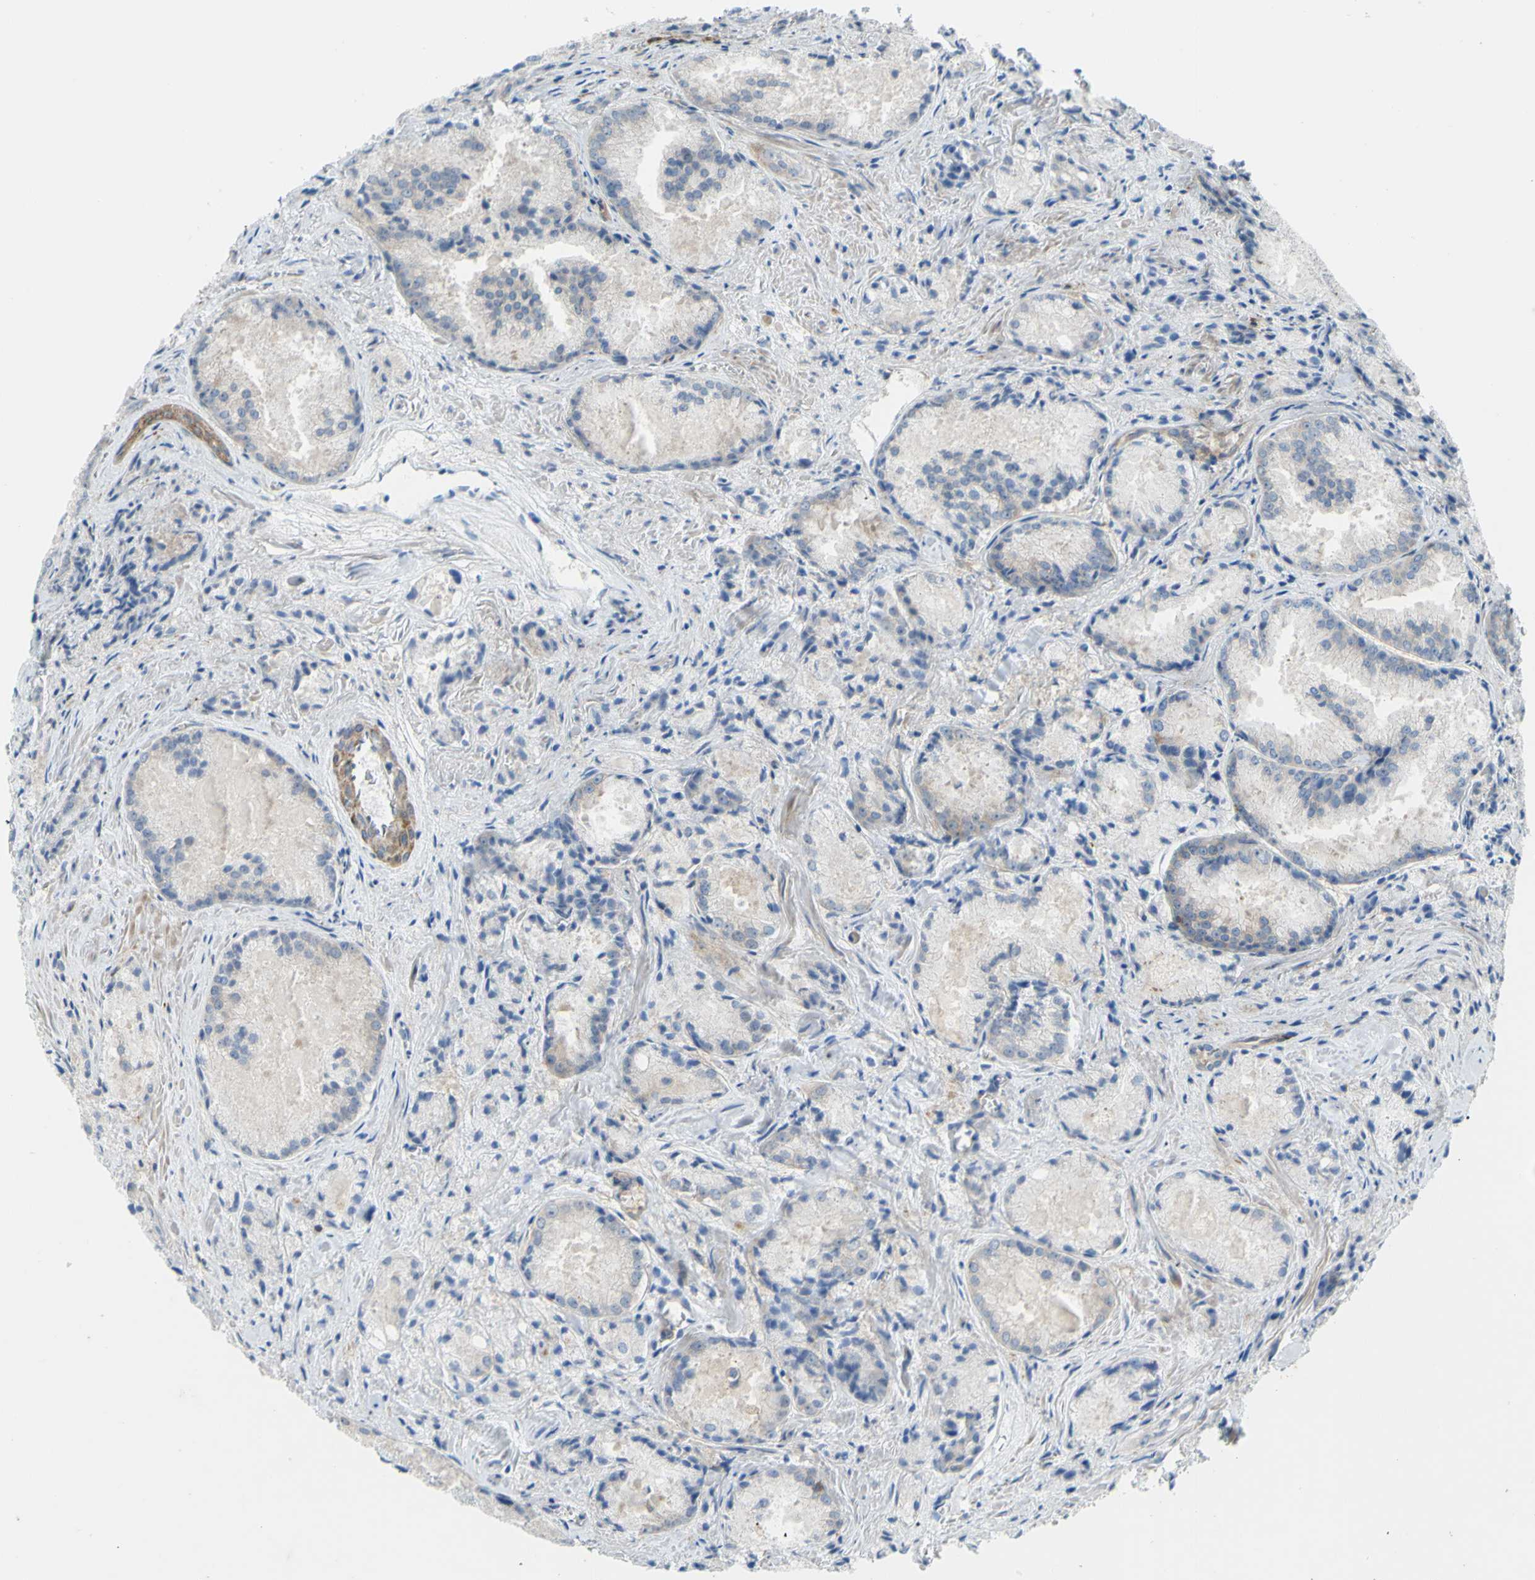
{"staining": {"intensity": "negative", "quantity": "none", "location": "none"}, "tissue": "prostate cancer", "cell_type": "Tumor cells", "image_type": "cancer", "snomed": [{"axis": "morphology", "description": "Adenocarcinoma, Low grade"}, {"axis": "topography", "description": "Prostate"}], "caption": "An image of human prostate cancer (adenocarcinoma (low-grade)) is negative for staining in tumor cells.", "gene": "PAK2", "patient": {"sex": "male", "age": 64}}